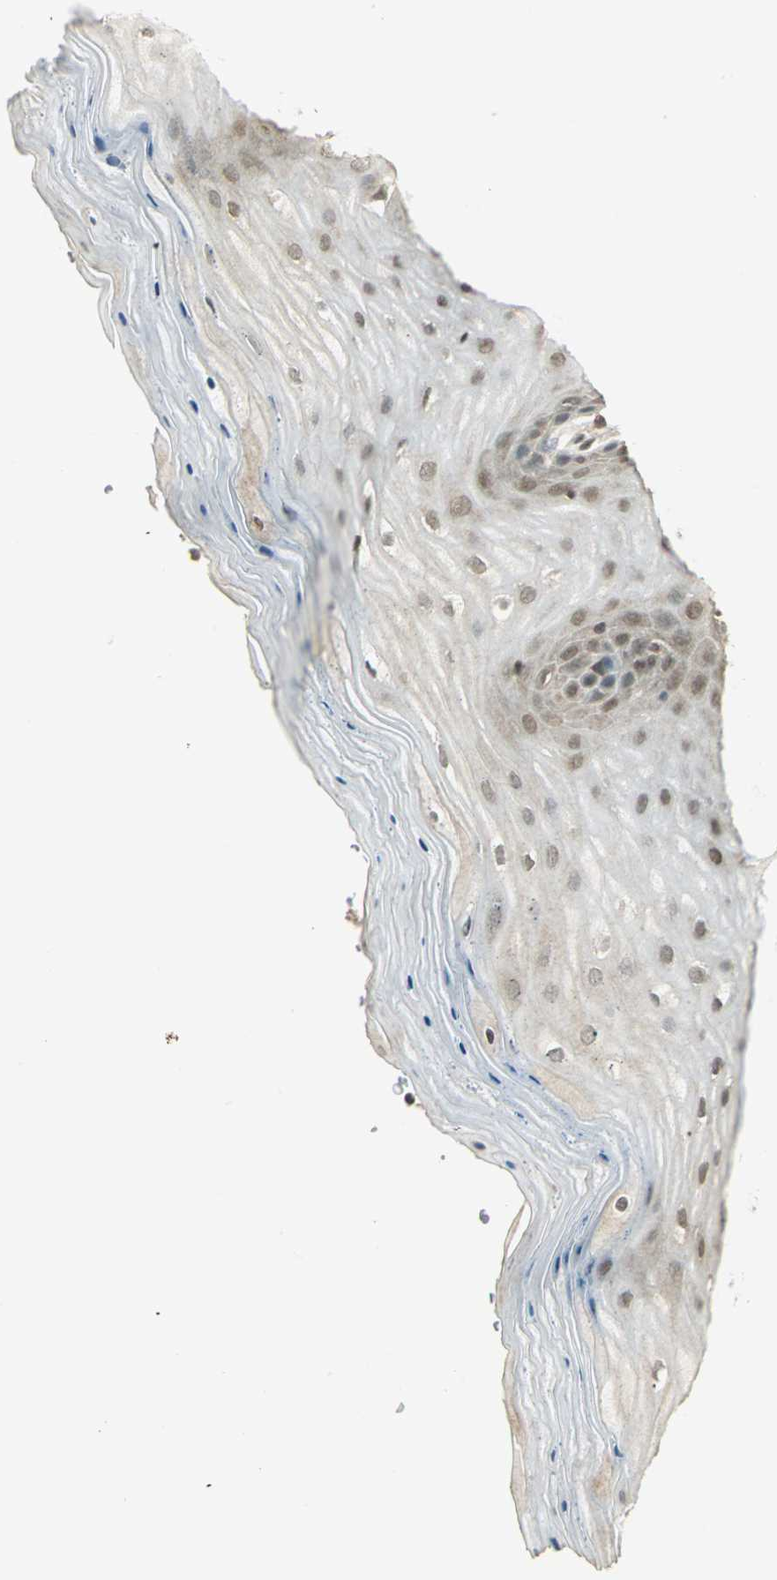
{"staining": {"intensity": "moderate", "quantity": ">75%", "location": "cytoplasmic/membranous"}, "tissue": "cervix", "cell_type": "Glandular cells", "image_type": "normal", "snomed": [{"axis": "morphology", "description": "Normal tissue, NOS"}, {"axis": "topography", "description": "Cervix"}], "caption": "IHC staining of benign cervix, which shows medium levels of moderate cytoplasmic/membranous expression in approximately >75% of glandular cells indicating moderate cytoplasmic/membranous protein expression. The staining was performed using DAB (brown) for protein detection and nuclei were counterstained in hematoxylin (blue).", "gene": "CDC34", "patient": {"sex": "female", "age": 55}}